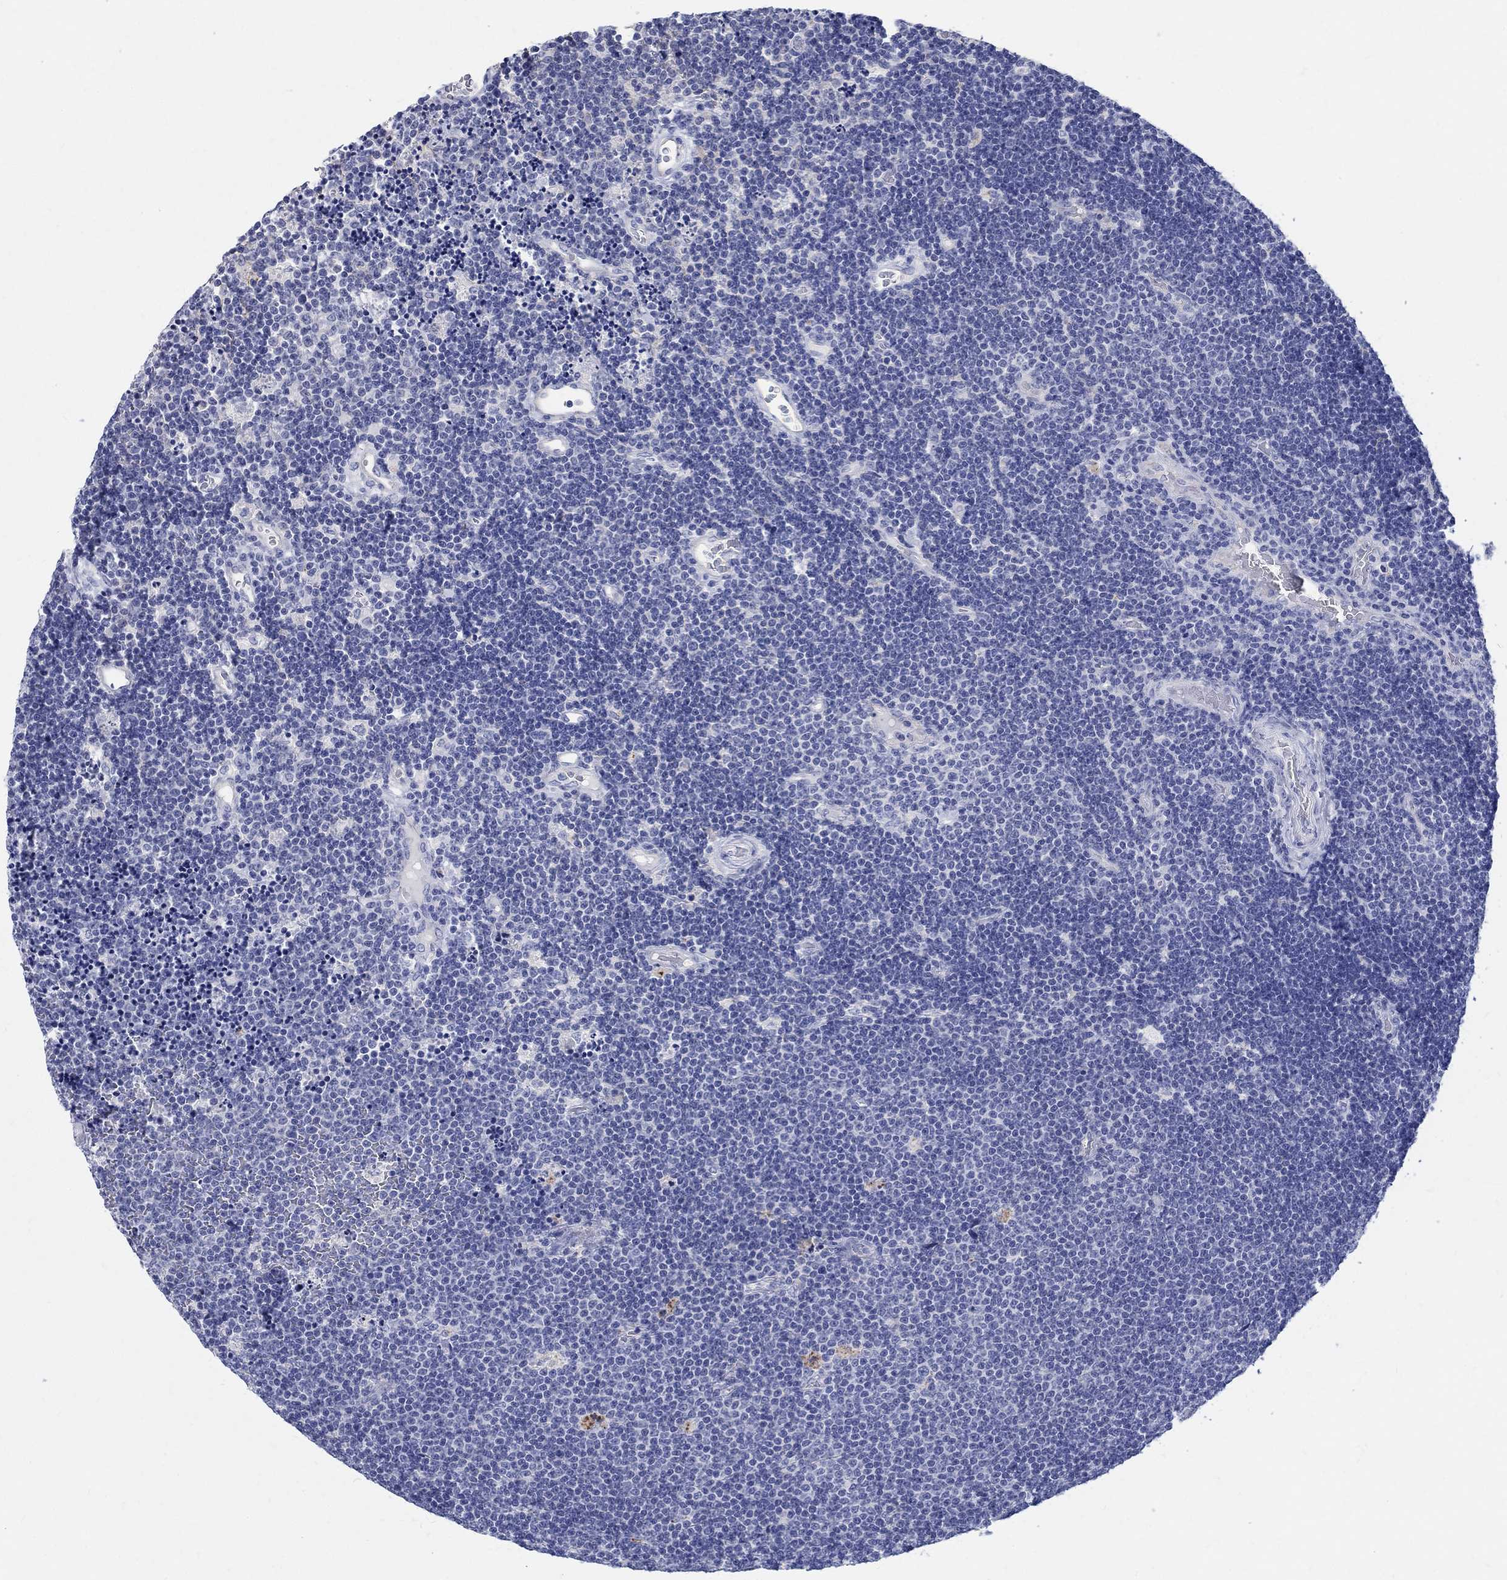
{"staining": {"intensity": "negative", "quantity": "none", "location": "none"}, "tissue": "lymphoma", "cell_type": "Tumor cells", "image_type": "cancer", "snomed": [{"axis": "morphology", "description": "Malignant lymphoma, non-Hodgkin's type, Low grade"}, {"axis": "topography", "description": "Brain"}], "caption": "DAB (3,3'-diaminobenzidine) immunohistochemical staining of lymphoma displays no significant positivity in tumor cells. (DAB (3,3'-diaminobenzidine) immunohistochemistry (IHC) with hematoxylin counter stain).", "gene": "SOX2", "patient": {"sex": "female", "age": 66}}